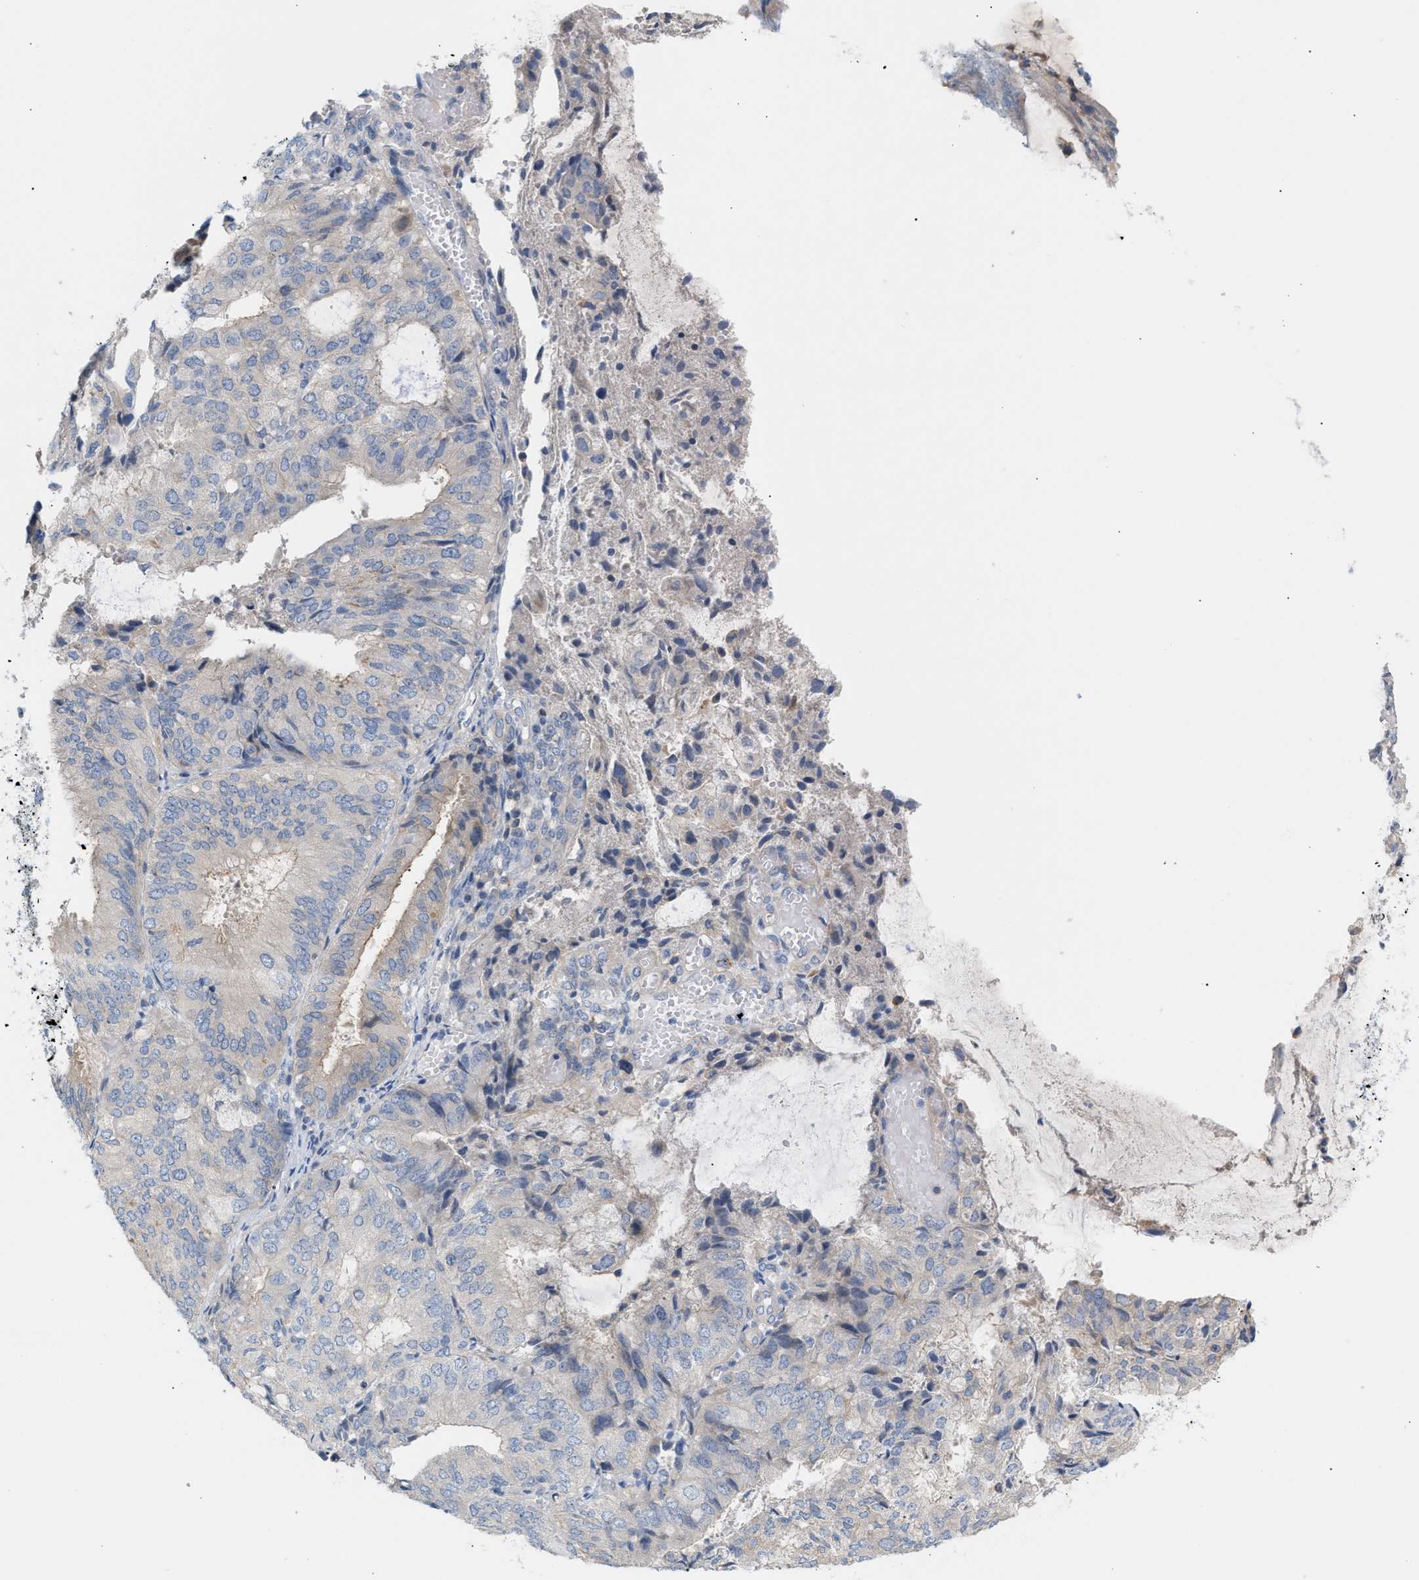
{"staining": {"intensity": "weak", "quantity": "<25%", "location": "cytoplasmic/membranous"}, "tissue": "endometrial cancer", "cell_type": "Tumor cells", "image_type": "cancer", "snomed": [{"axis": "morphology", "description": "Adenocarcinoma, NOS"}, {"axis": "topography", "description": "Endometrium"}], "caption": "Immunohistochemical staining of endometrial cancer (adenocarcinoma) exhibits no significant expression in tumor cells. (Stains: DAB immunohistochemistry with hematoxylin counter stain, Microscopy: brightfield microscopy at high magnification).", "gene": "LRCH1", "patient": {"sex": "female", "age": 81}}